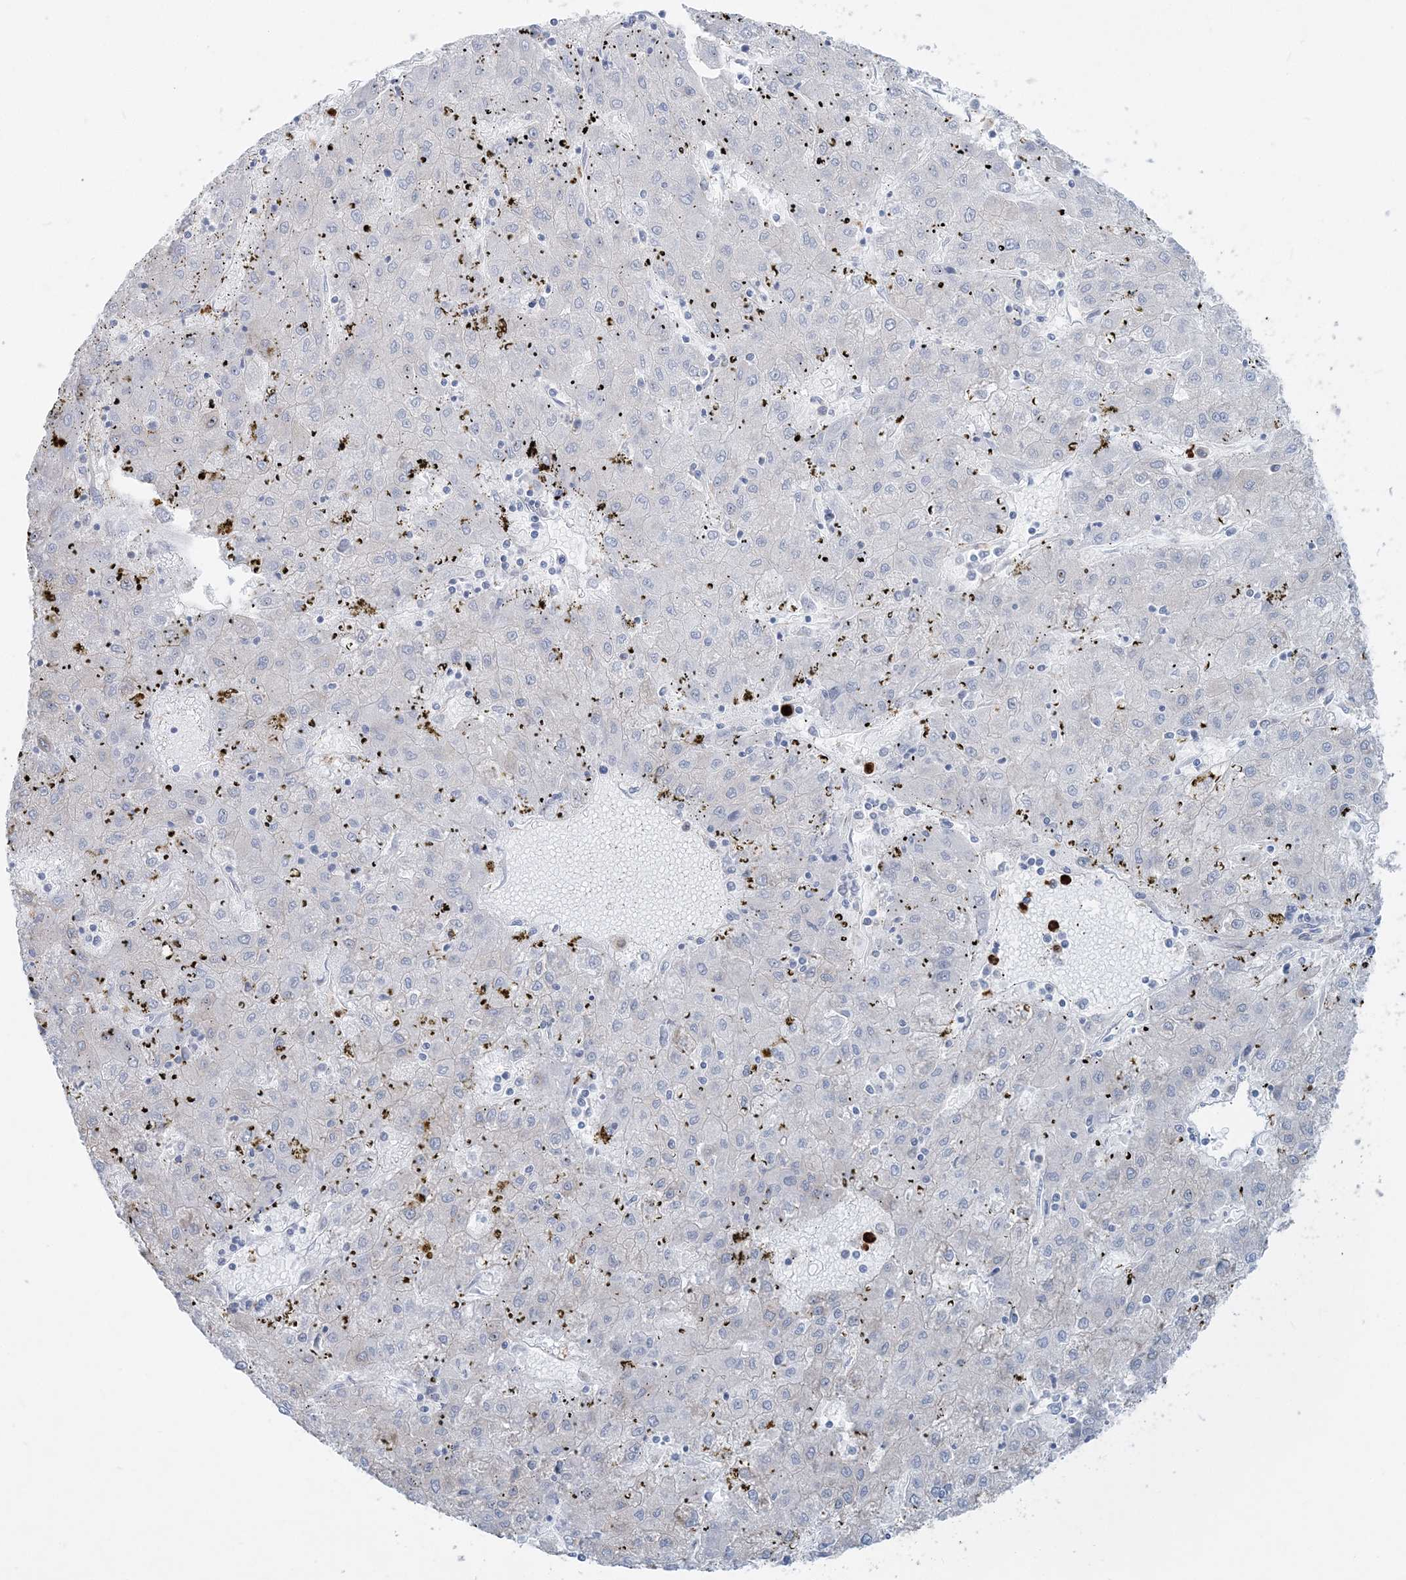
{"staining": {"intensity": "negative", "quantity": "none", "location": "none"}, "tissue": "liver cancer", "cell_type": "Tumor cells", "image_type": "cancer", "snomed": [{"axis": "morphology", "description": "Carcinoma, Hepatocellular, NOS"}, {"axis": "topography", "description": "Liver"}], "caption": "This is an immunohistochemistry (IHC) photomicrograph of liver hepatocellular carcinoma. There is no expression in tumor cells.", "gene": "CCNJ", "patient": {"sex": "male", "age": 72}}